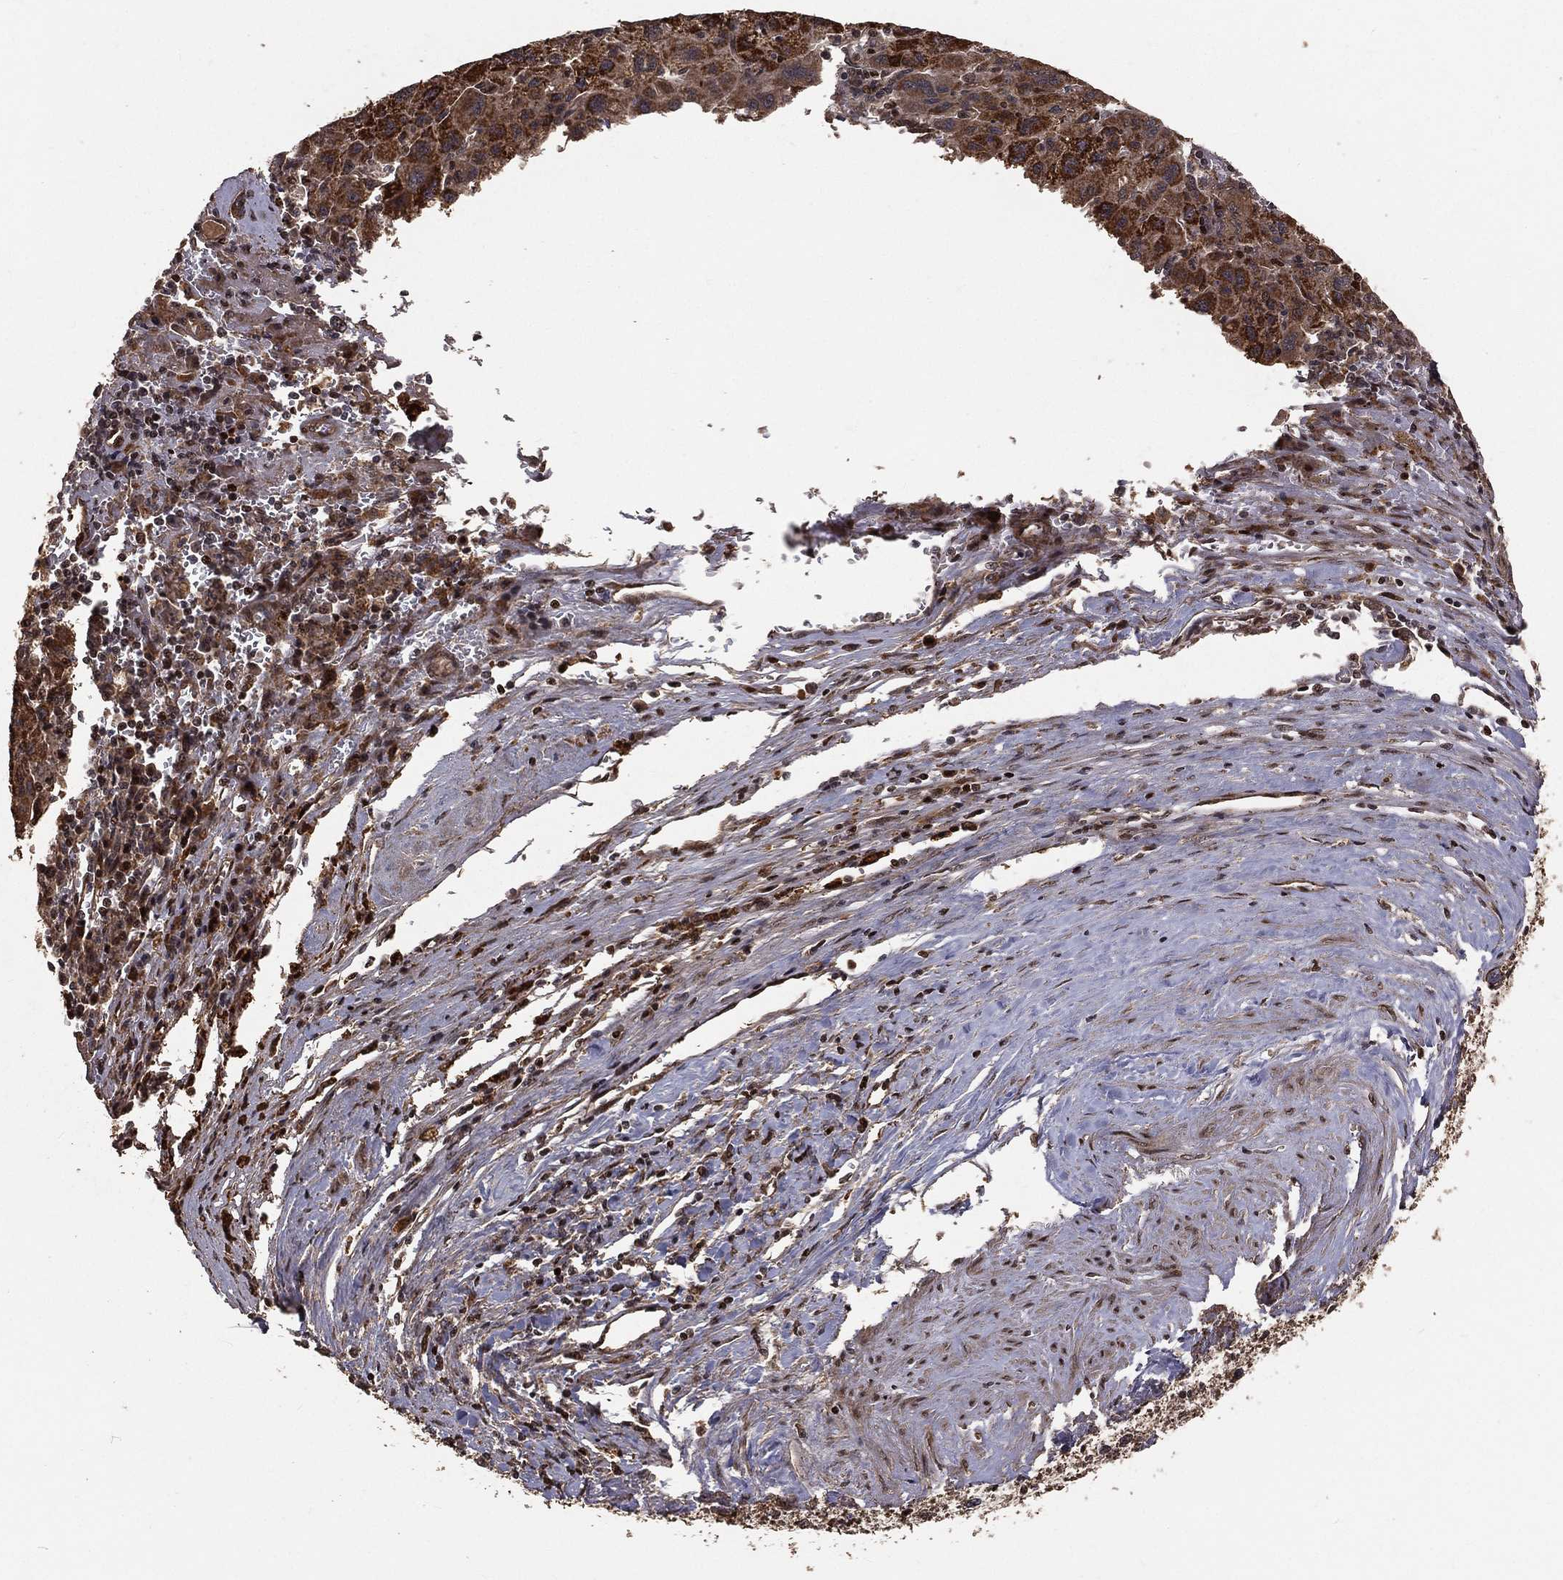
{"staining": {"intensity": "strong", "quantity": ">75%", "location": "cytoplasmic/membranous"}, "tissue": "liver cancer", "cell_type": "Tumor cells", "image_type": "cancer", "snomed": [{"axis": "morphology", "description": "Carcinoma, Hepatocellular, NOS"}, {"axis": "topography", "description": "Liver"}], "caption": "Brown immunohistochemical staining in human liver hepatocellular carcinoma demonstrates strong cytoplasmic/membranous staining in approximately >75% of tumor cells.", "gene": "MAPK1", "patient": {"sex": "female", "age": 77}}